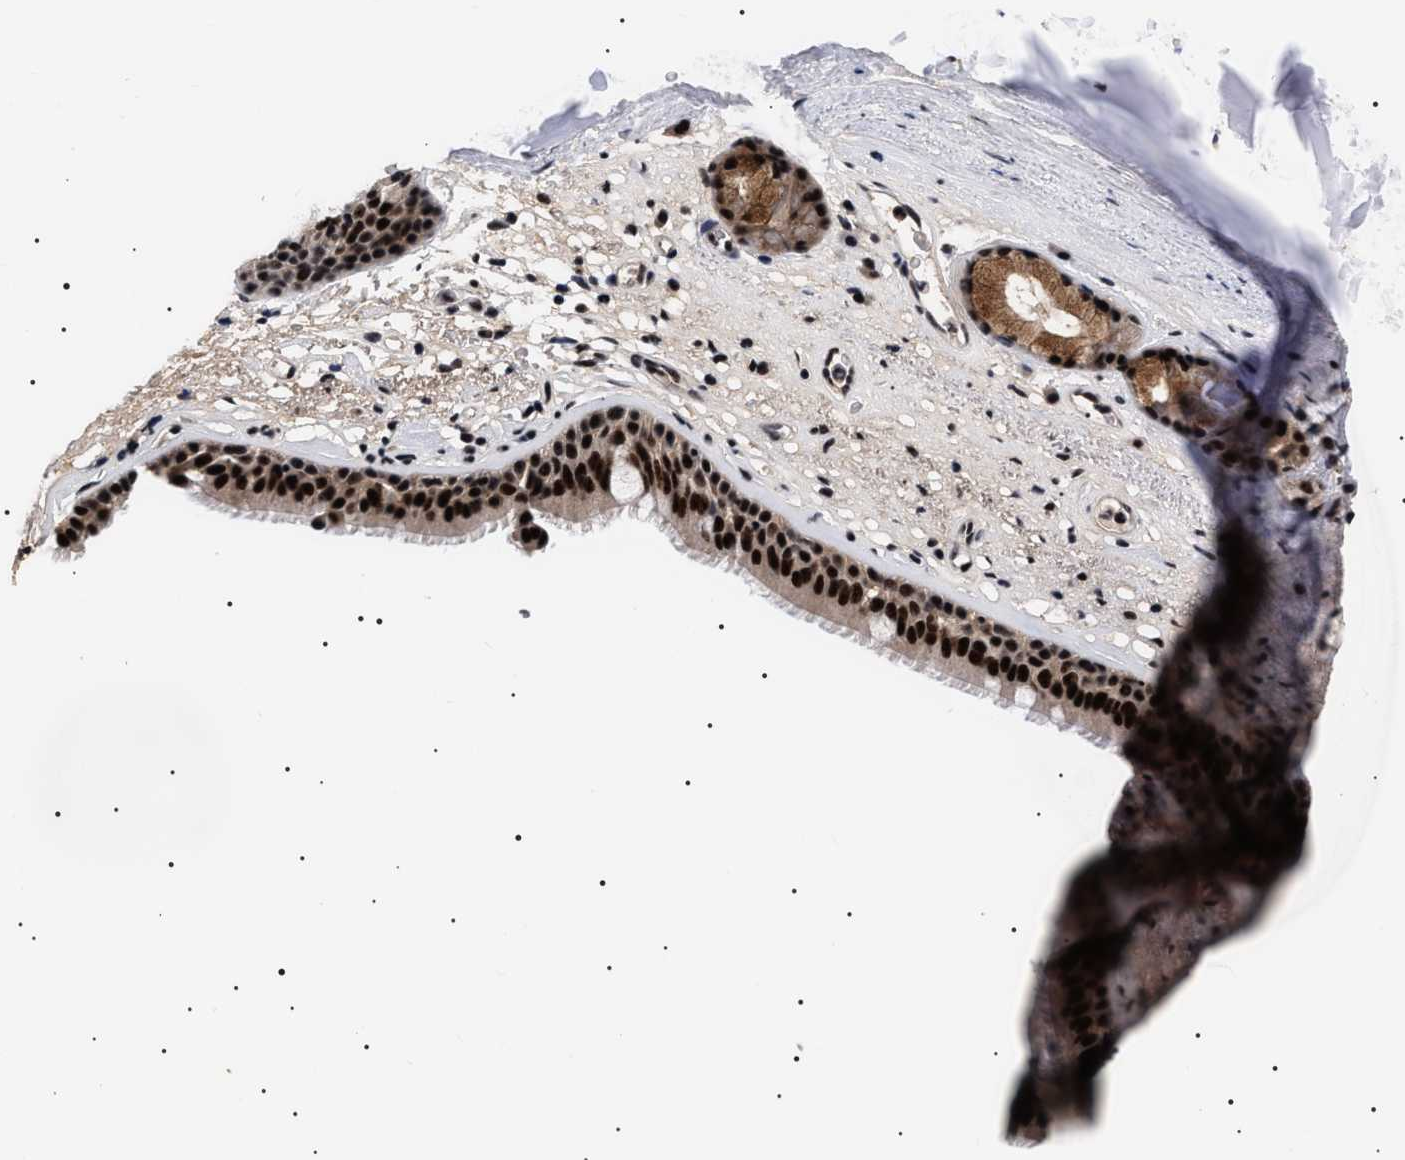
{"staining": {"intensity": "strong", "quantity": ">75%", "location": "nuclear"}, "tissue": "bronchus", "cell_type": "Respiratory epithelial cells", "image_type": "normal", "snomed": [{"axis": "morphology", "description": "Normal tissue, NOS"}, {"axis": "topography", "description": "Cartilage tissue"}], "caption": "The immunohistochemical stain highlights strong nuclear expression in respiratory epithelial cells of normal bronchus.", "gene": "CAAP1", "patient": {"sex": "female", "age": 63}}